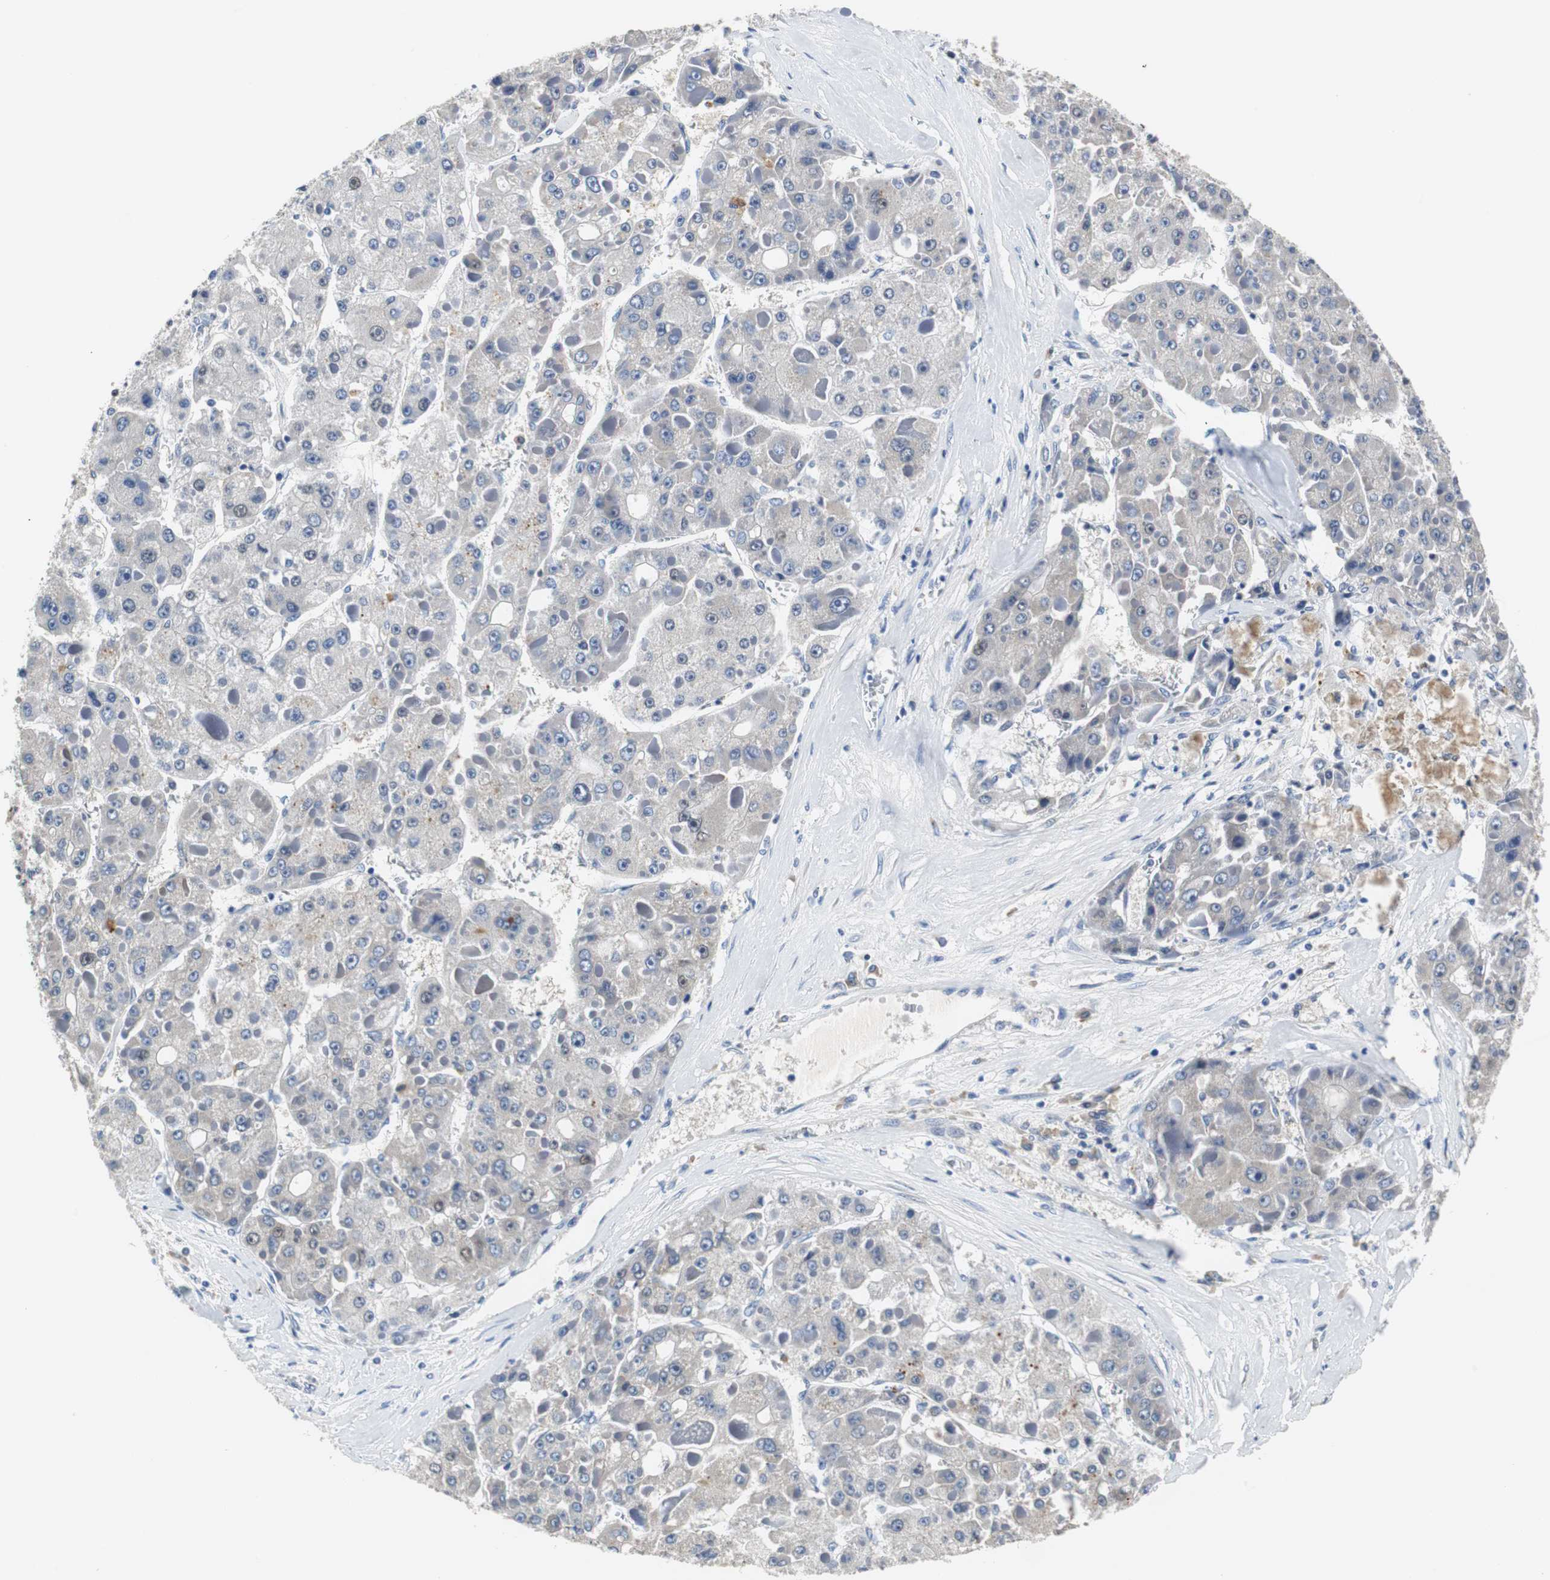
{"staining": {"intensity": "negative", "quantity": "none", "location": "none"}, "tissue": "liver cancer", "cell_type": "Tumor cells", "image_type": "cancer", "snomed": [{"axis": "morphology", "description": "Carcinoma, Hepatocellular, NOS"}, {"axis": "topography", "description": "Liver"}], "caption": "Liver cancer was stained to show a protein in brown. There is no significant positivity in tumor cells. (DAB (3,3'-diaminobenzidine) immunohistochemistry (IHC), high magnification).", "gene": "PCK1", "patient": {"sex": "female", "age": 73}}